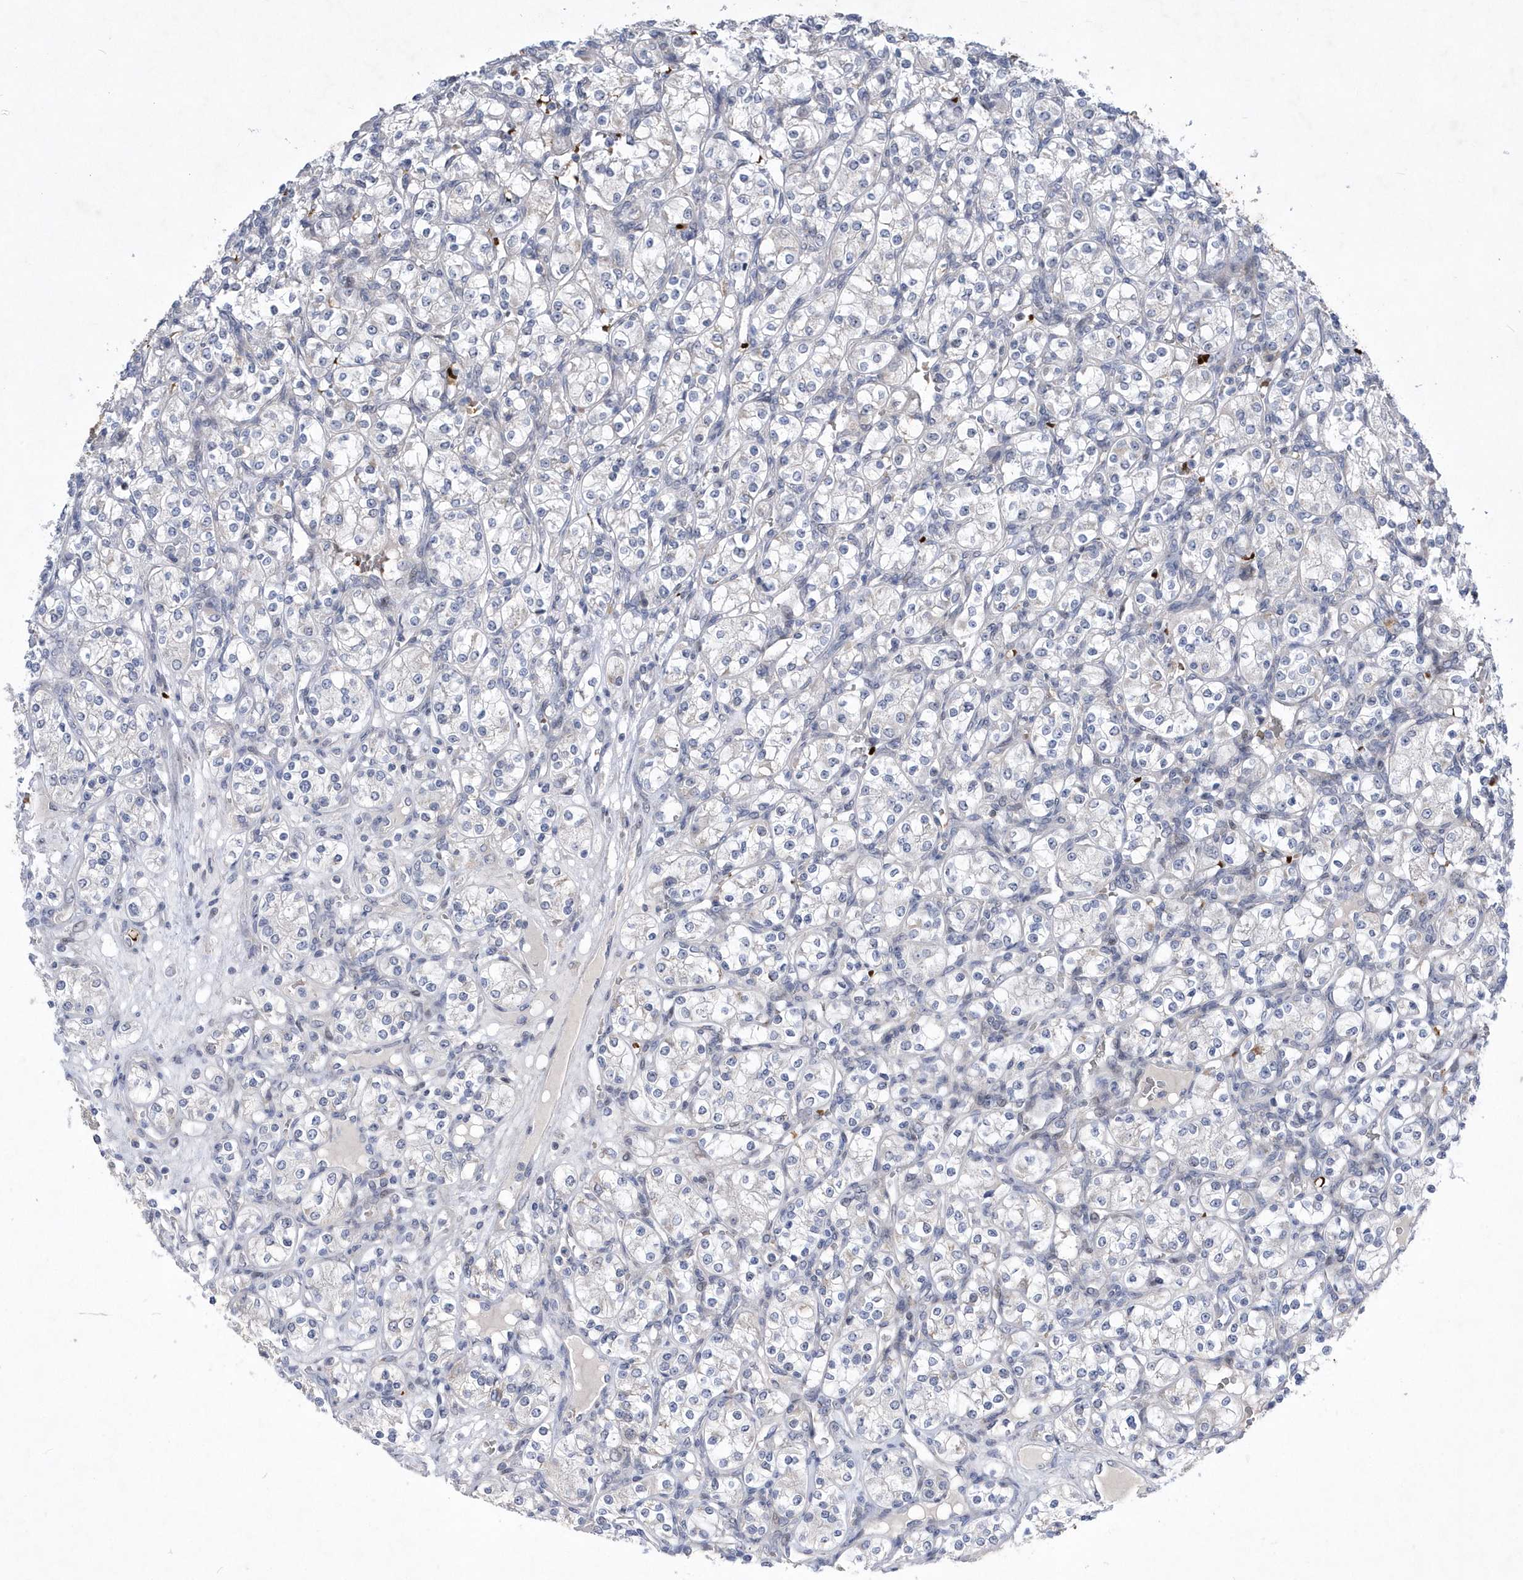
{"staining": {"intensity": "negative", "quantity": "none", "location": "none"}, "tissue": "renal cancer", "cell_type": "Tumor cells", "image_type": "cancer", "snomed": [{"axis": "morphology", "description": "Adenocarcinoma, NOS"}, {"axis": "topography", "description": "Kidney"}], "caption": "Tumor cells show no significant expression in adenocarcinoma (renal).", "gene": "ZNF875", "patient": {"sex": "male", "age": 77}}